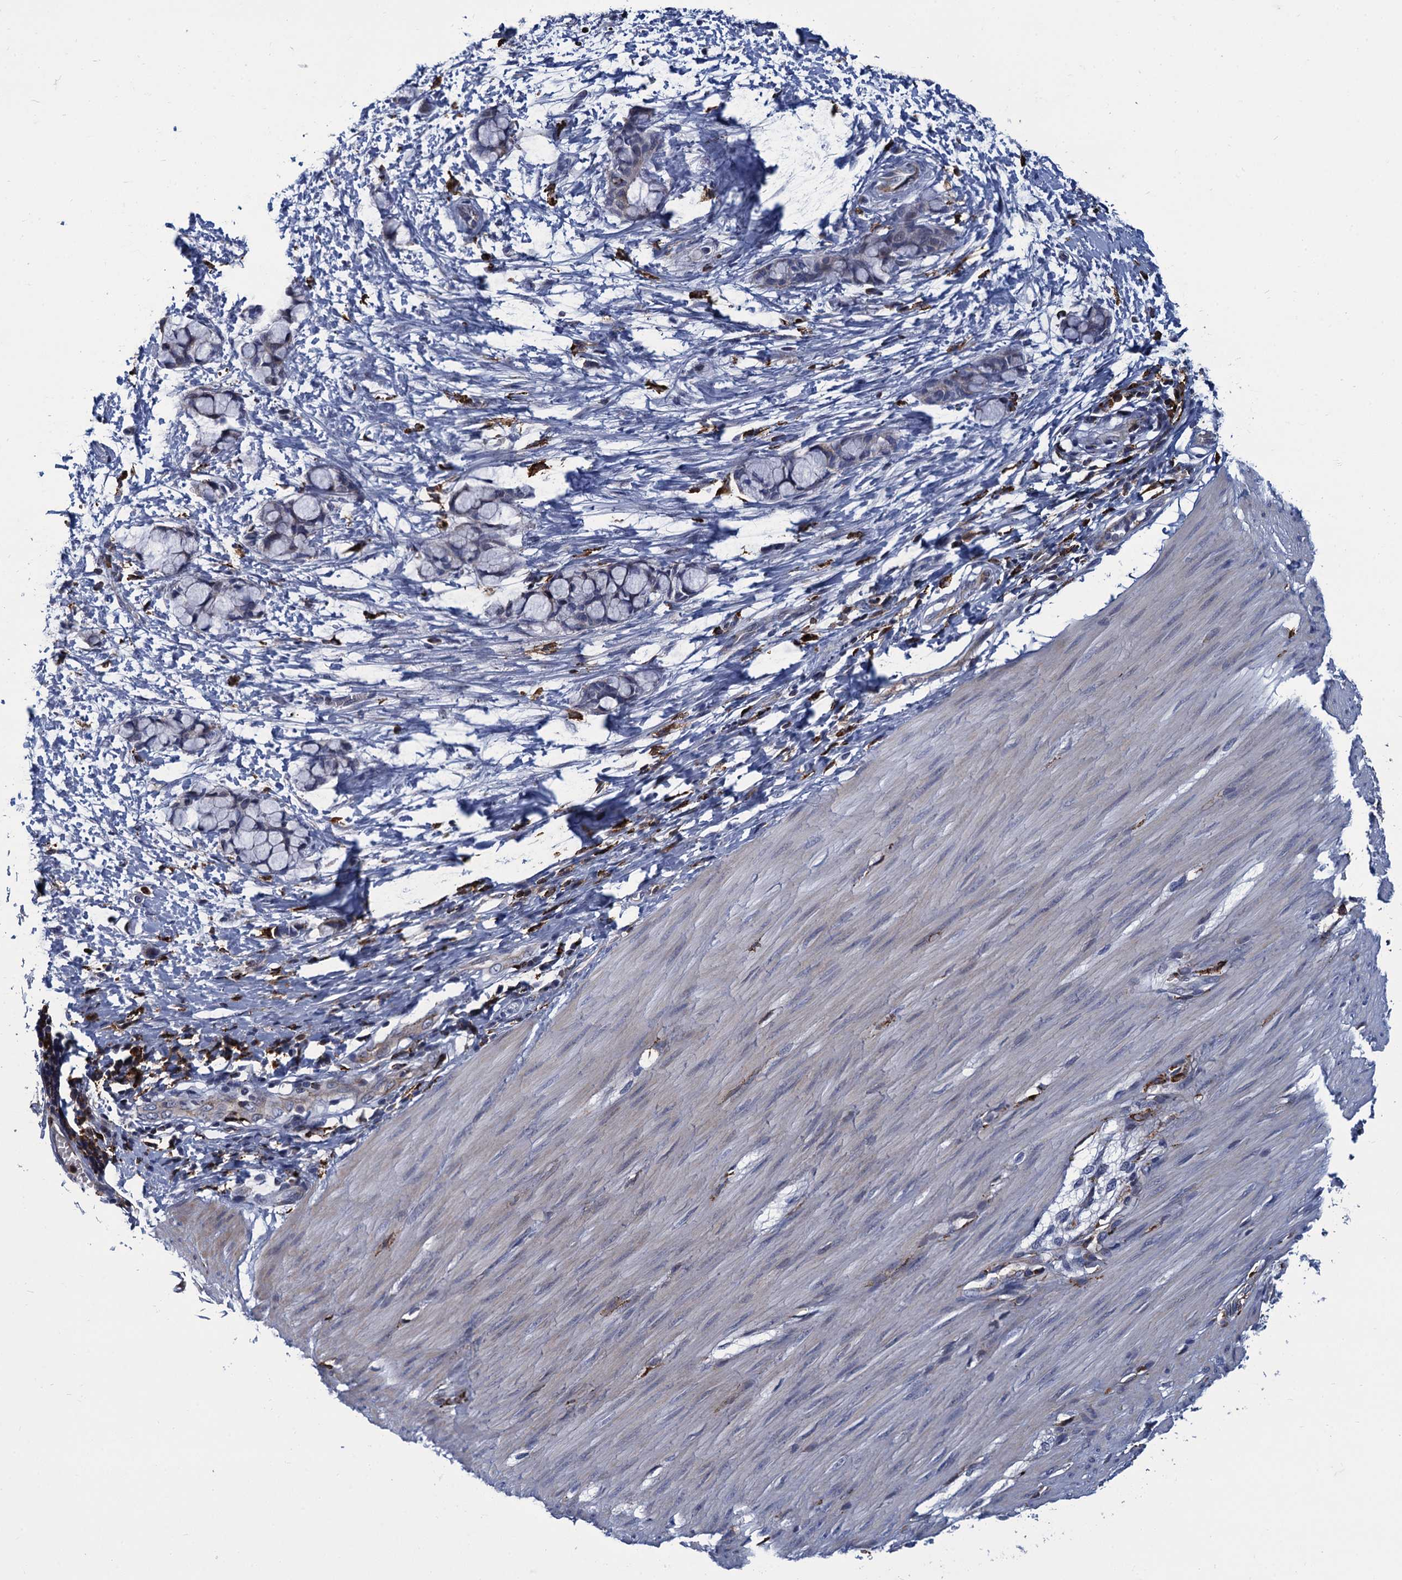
{"staining": {"intensity": "negative", "quantity": "none", "location": "none"}, "tissue": "smooth muscle", "cell_type": "Smooth muscle cells", "image_type": "normal", "snomed": [{"axis": "morphology", "description": "Normal tissue, NOS"}, {"axis": "morphology", "description": "Adenocarcinoma, NOS"}, {"axis": "topography", "description": "Colon"}, {"axis": "topography", "description": "Peripheral nerve tissue"}], "caption": "Immunohistochemical staining of normal smooth muscle reveals no significant staining in smooth muscle cells.", "gene": "DNHD1", "patient": {"sex": "male", "age": 14}}